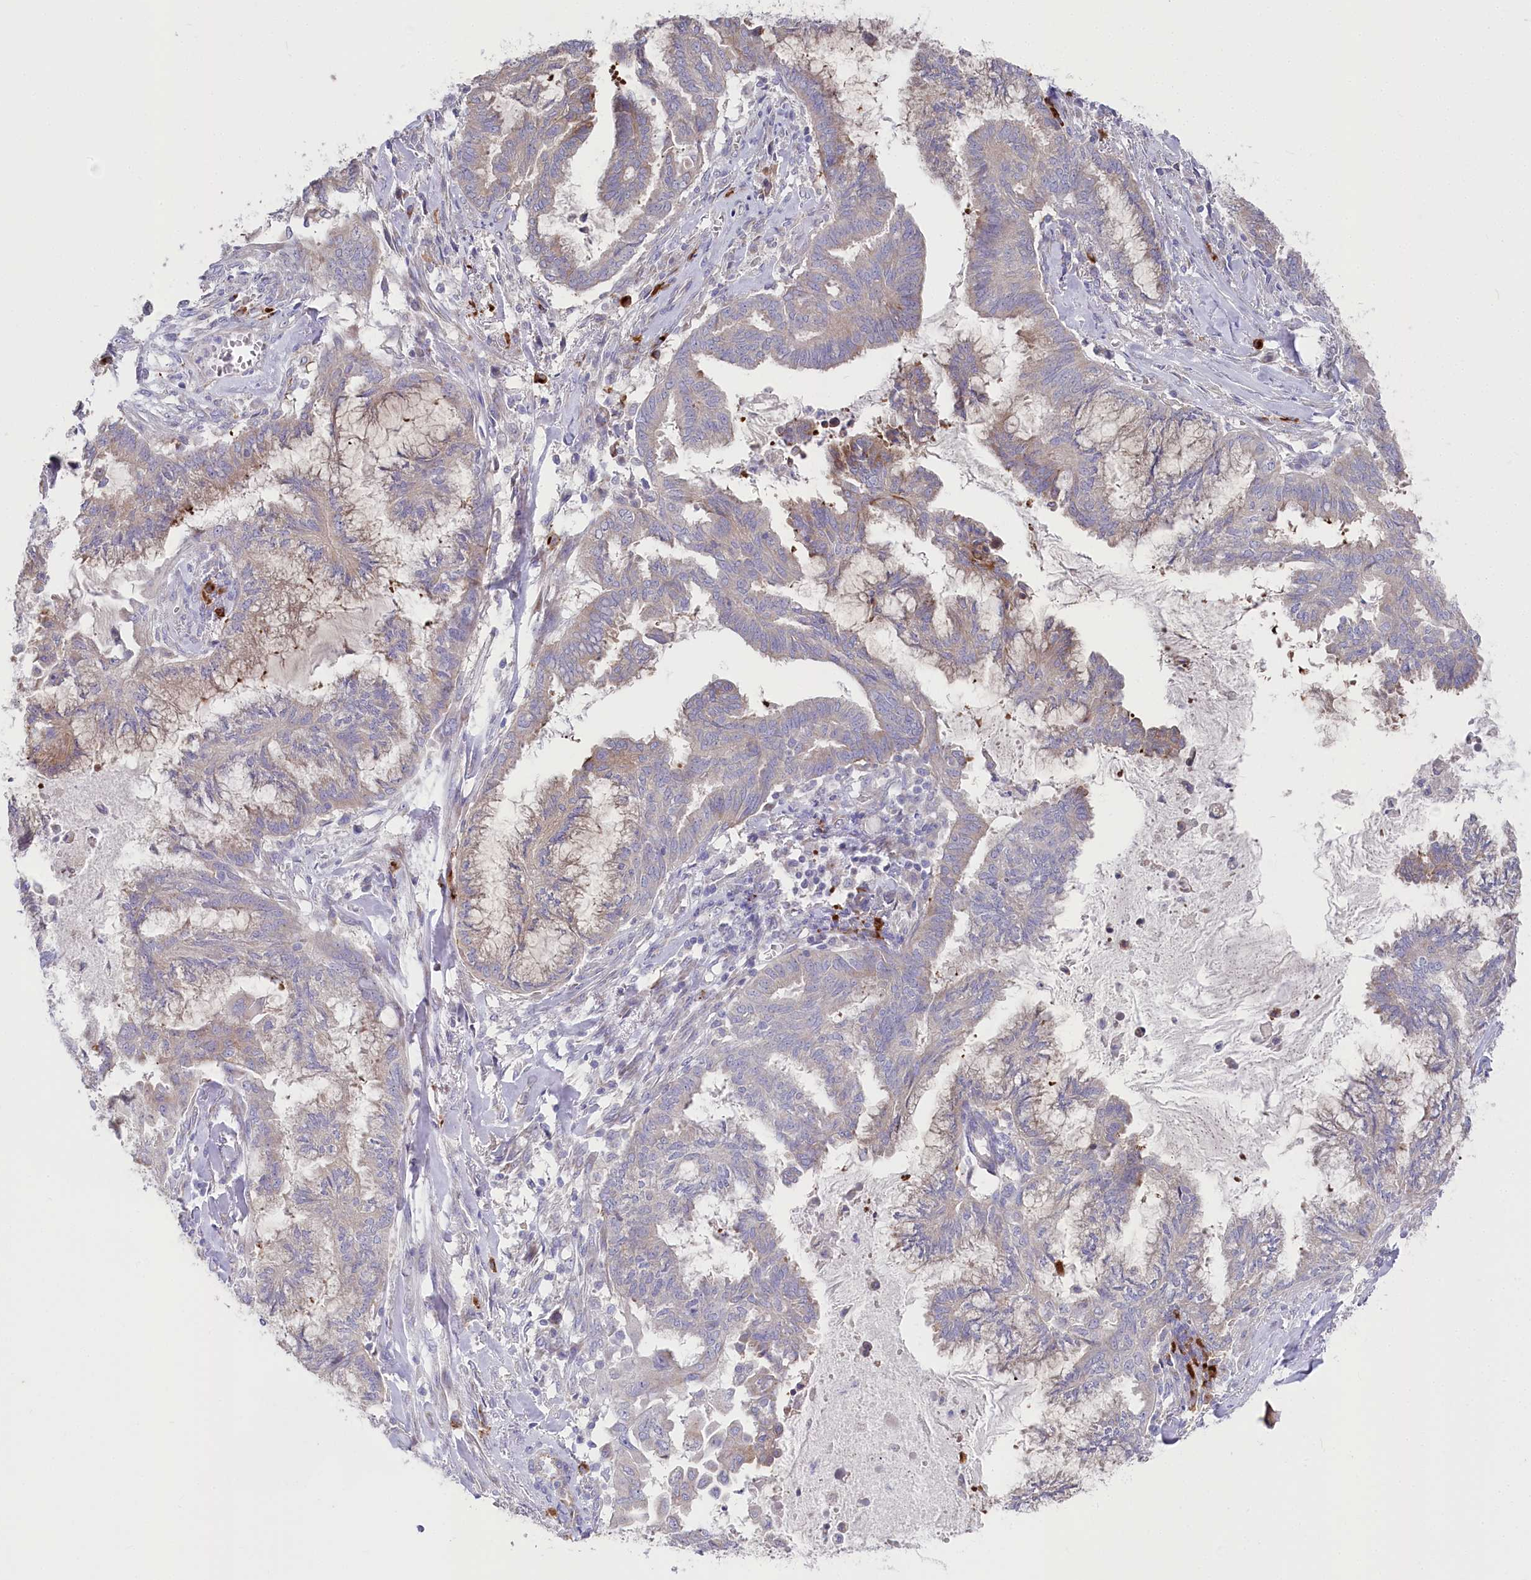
{"staining": {"intensity": "weak", "quantity": "25%-75%", "location": "cytoplasmic/membranous"}, "tissue": "endometrial cancer", "cell_type": "Tumor cells", "image_type": "cancer", "snomed": [{"axis": "morphology", "description": "Adenocarcinoma, NOS"}, {"axis": "topography", "description": "Endometrium"}], "caption": "About 25%-75% of tumor cells in human endometrial cancer (adenocarcinoma) demonstrate weak cytoplasmic/membranous protein staining as visualized by brown immunohistochemical staining.", "gene": "POGLUT1", "patient": {"sex": "female", "age": 86}}